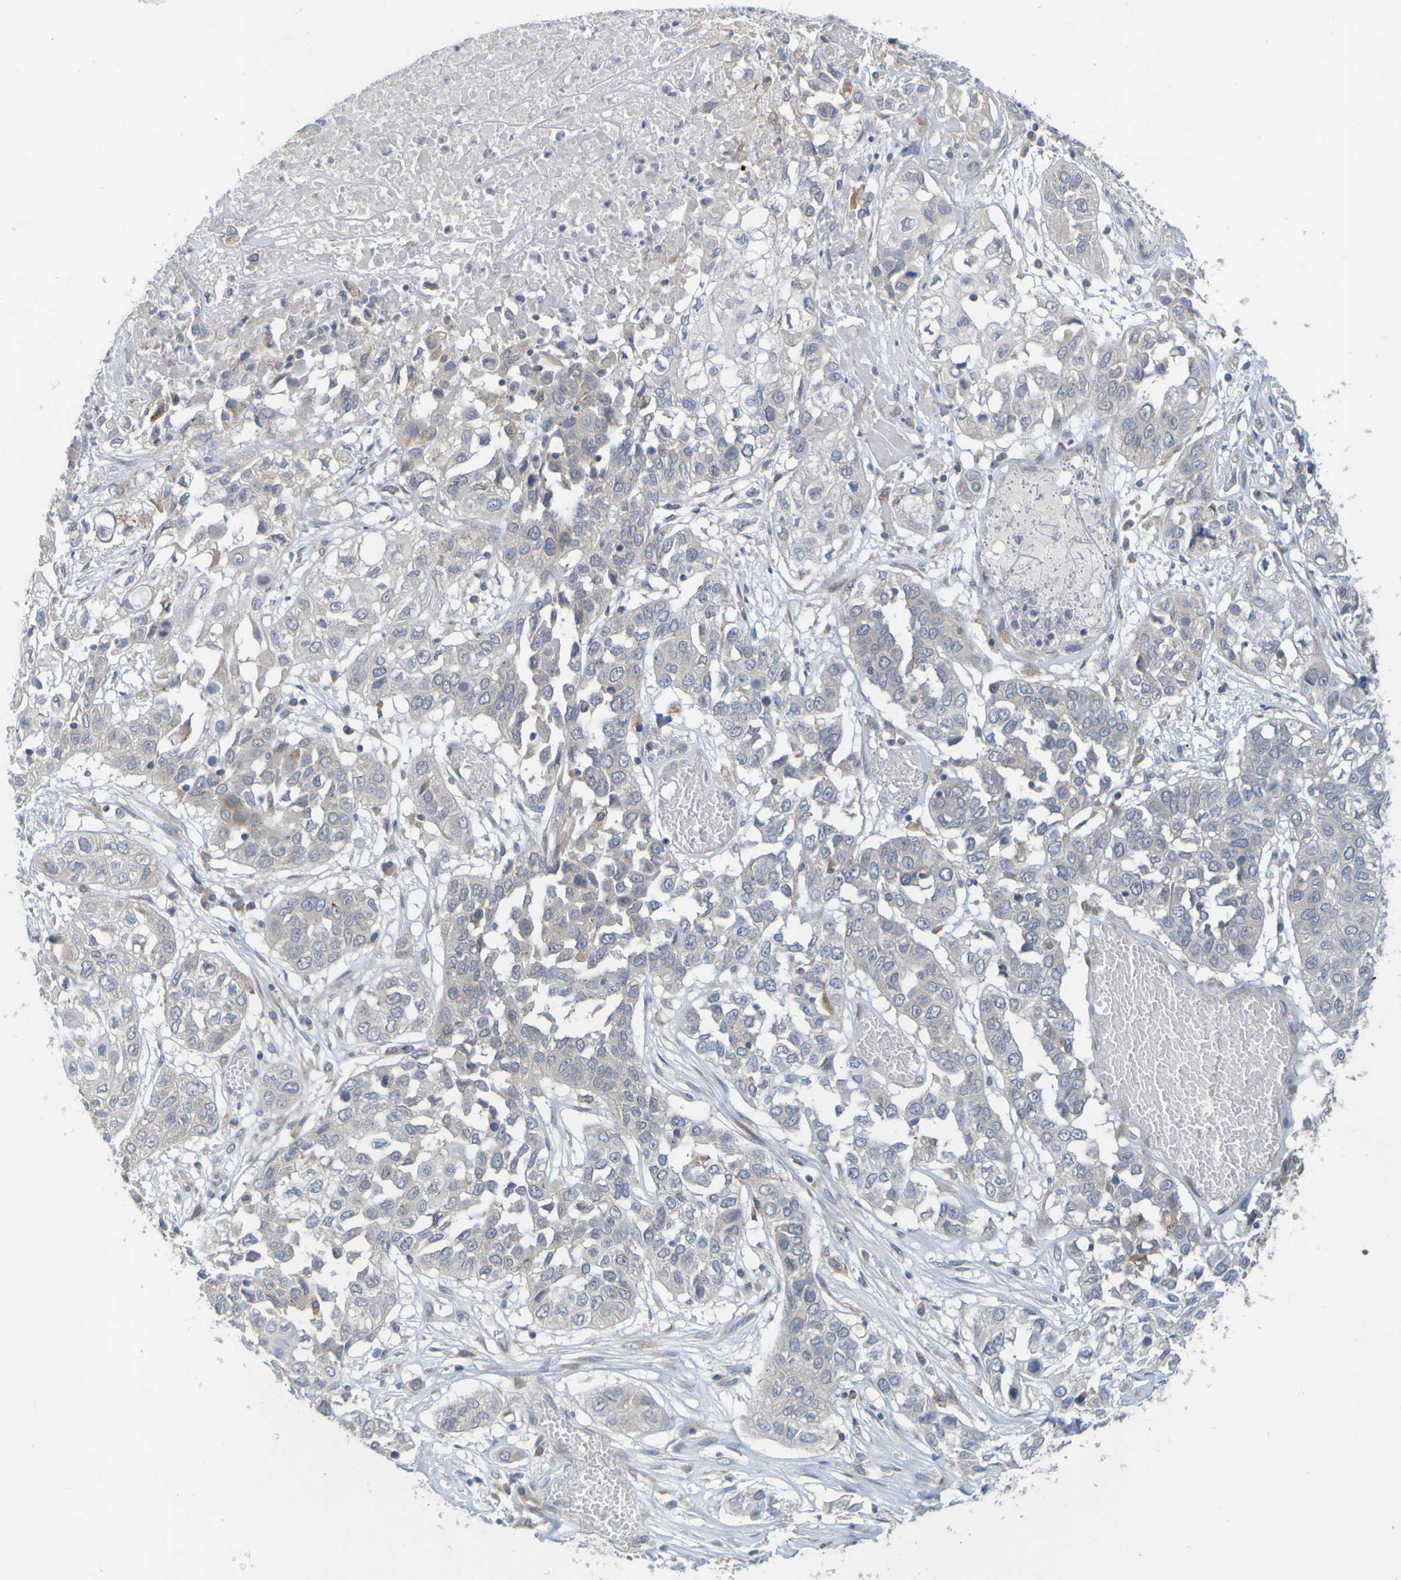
{"staining": {"intensity": "weak", "quantity": "25%-75%", "location": "cytoplasmic/membranous"}, "tissue": "lung cancer", "cell_type": "Tumor cells", "image_type": "cancer", "snomed": [{"axis": "morphology", "description": "Squamous cell carcinoma, NOS"}, {"axis": "topography", "description": "Lung"}], "caption": "A low amount of weak cytoplasmic/membranous staining is present in approximately 25%-75% of tumor cells in lung cancer tissue. Nuclei are stained in blue.", "gene": "LILRB5", "patient": {"sex": "male", "age": 71}}